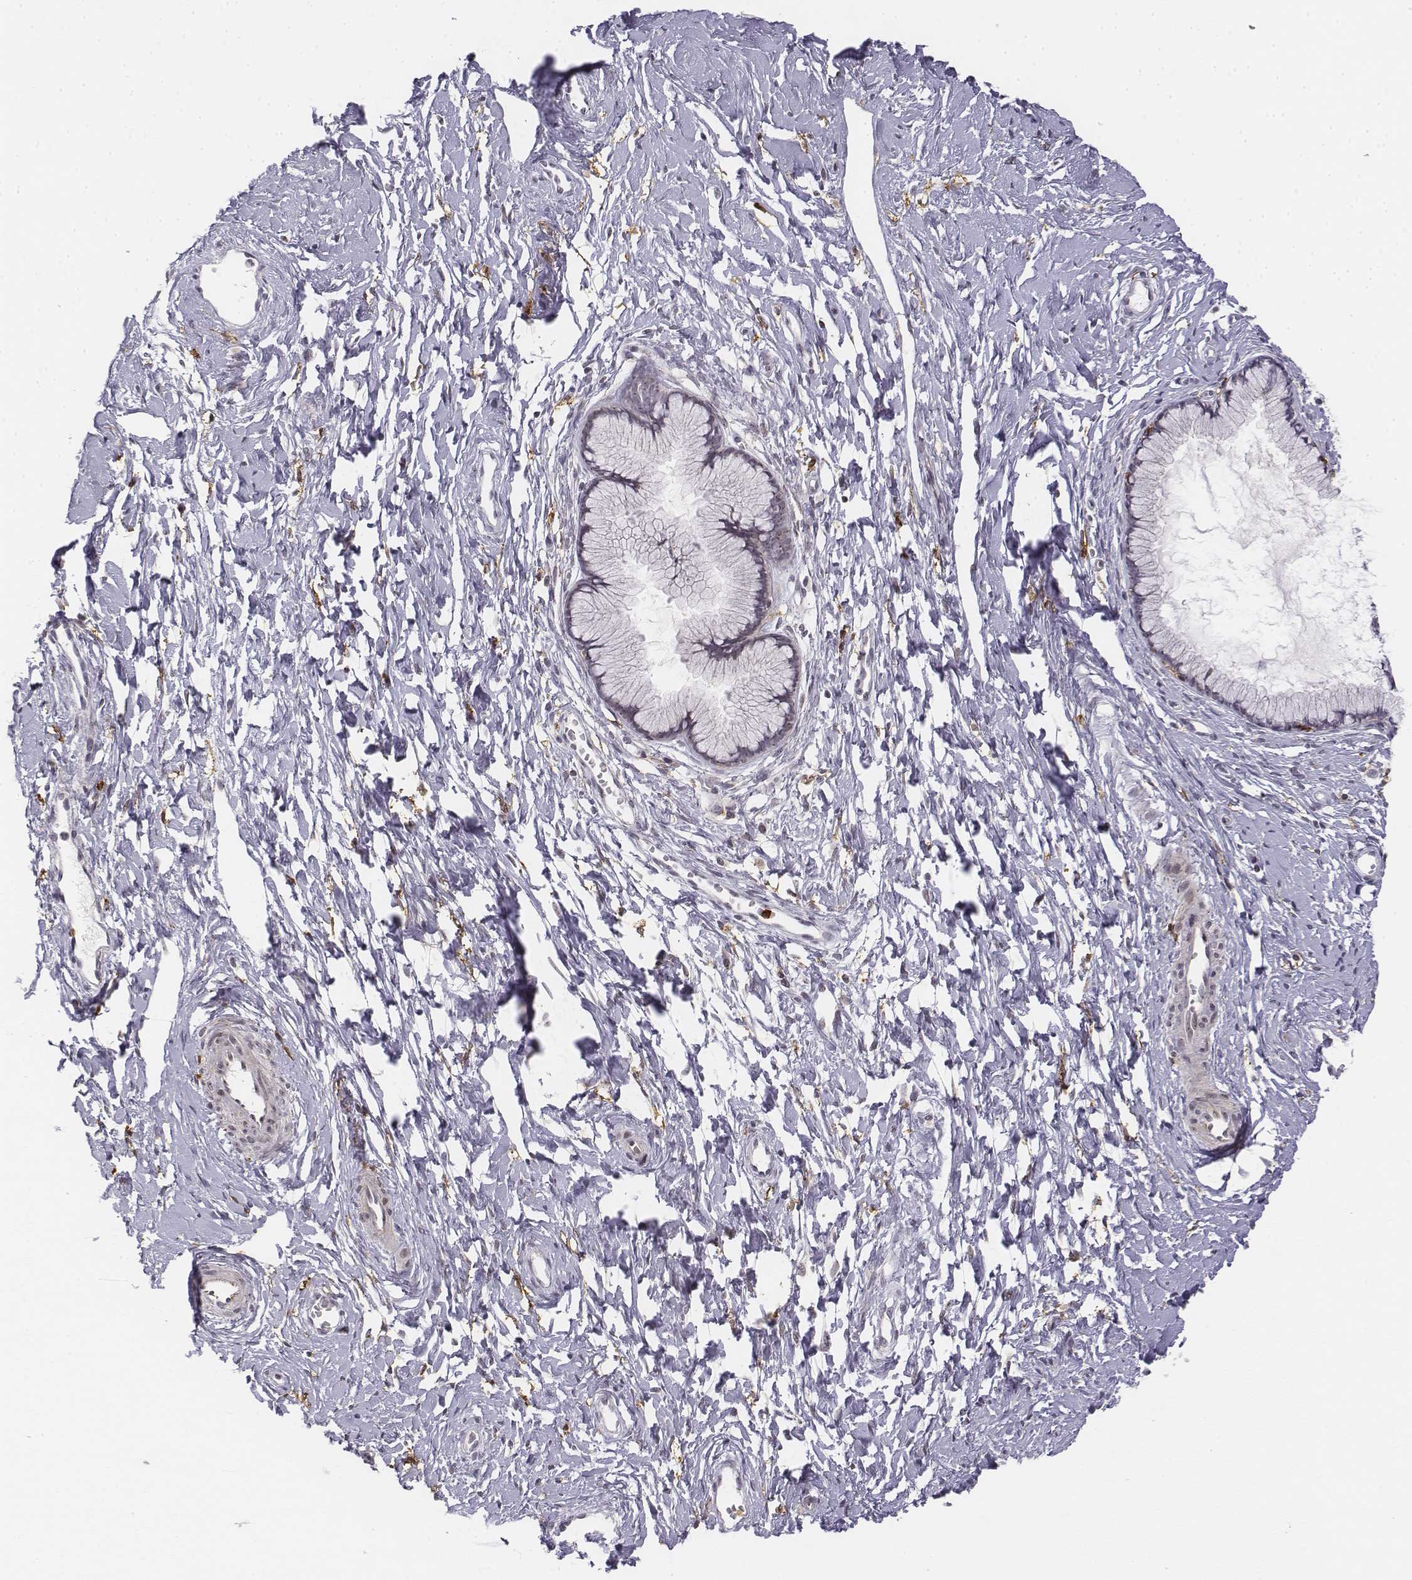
{"staining": {"intensity": "negative", "quantity": "none", "location": "none"}, "tissue": "cervix", "cell_type": "Glandular cells", "image_type": "normal", "snomed": [{"axis": "morphology", "description": "Normal tissue, NOS"}, {"axis": "topography", "description": "Cervix"}], "caption": "The IHC histopathology image has no significant expression in glandular cells of cervix.", "gene": "CD14", "patient": {"sex": "female", "age": 40}}